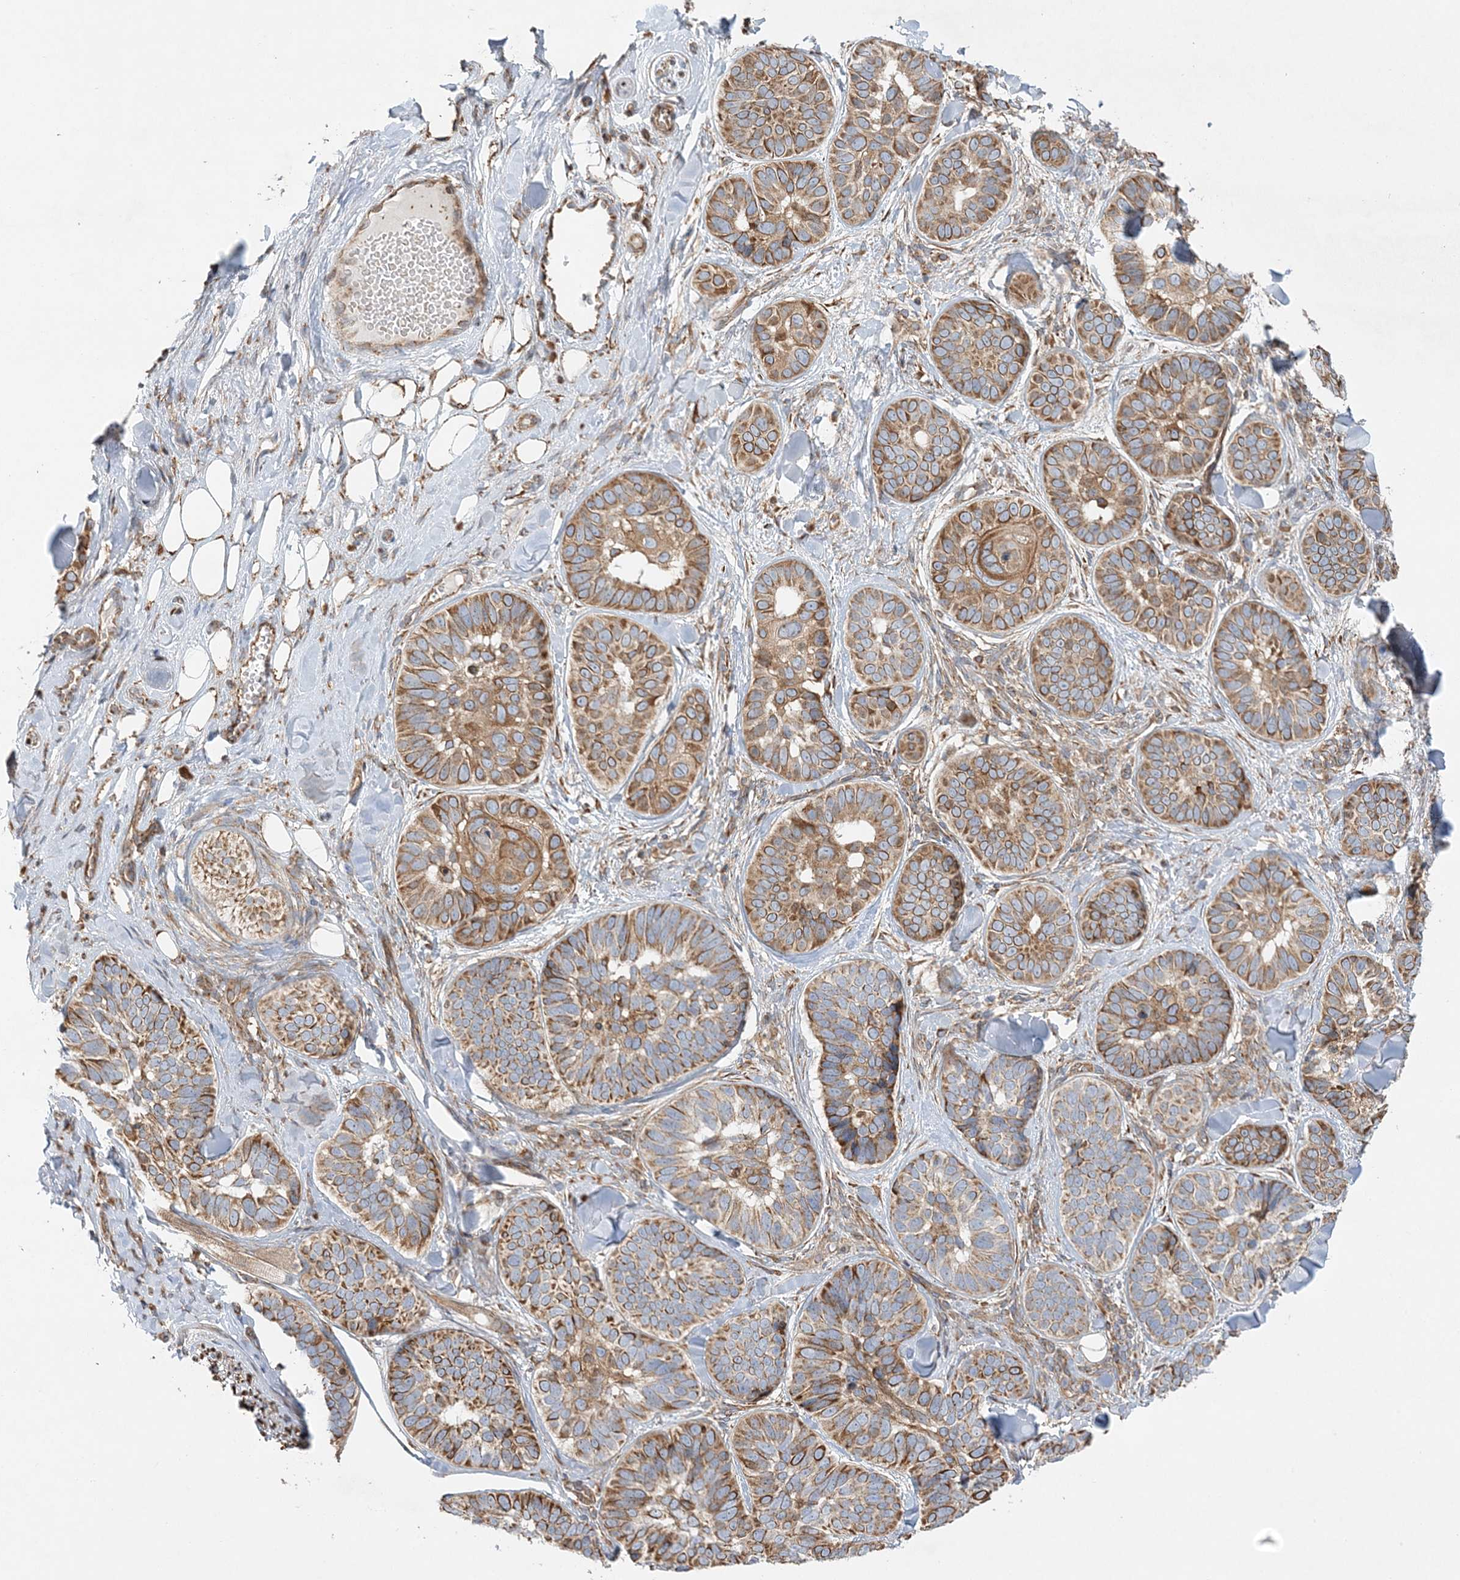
{"staining": {"intensity": "moderate", "quantity": ">75%", "location": "cytoplasmic/membranous"}, "tissue": "skin cancer", "cell_type": "Tumor cells", "image_type": "cancer", "snomed": [{"axis": "morphology", "description": "Basal cell carcinoma"}, {"axis": "topography", "description": "Skin"}], "caption": "Immunohistochemical staining of basal cell carcinoma (skin) demonstrates moderate cytoplasmic/membranous protein positivity in about >75% of tumor cells. (DAB (3,3'-diaminobenzidine) IHC with brightfield microscopy, high magnification).", "gene": "ZFYVE16", "patient": {"sex": "male", "age": 62}}